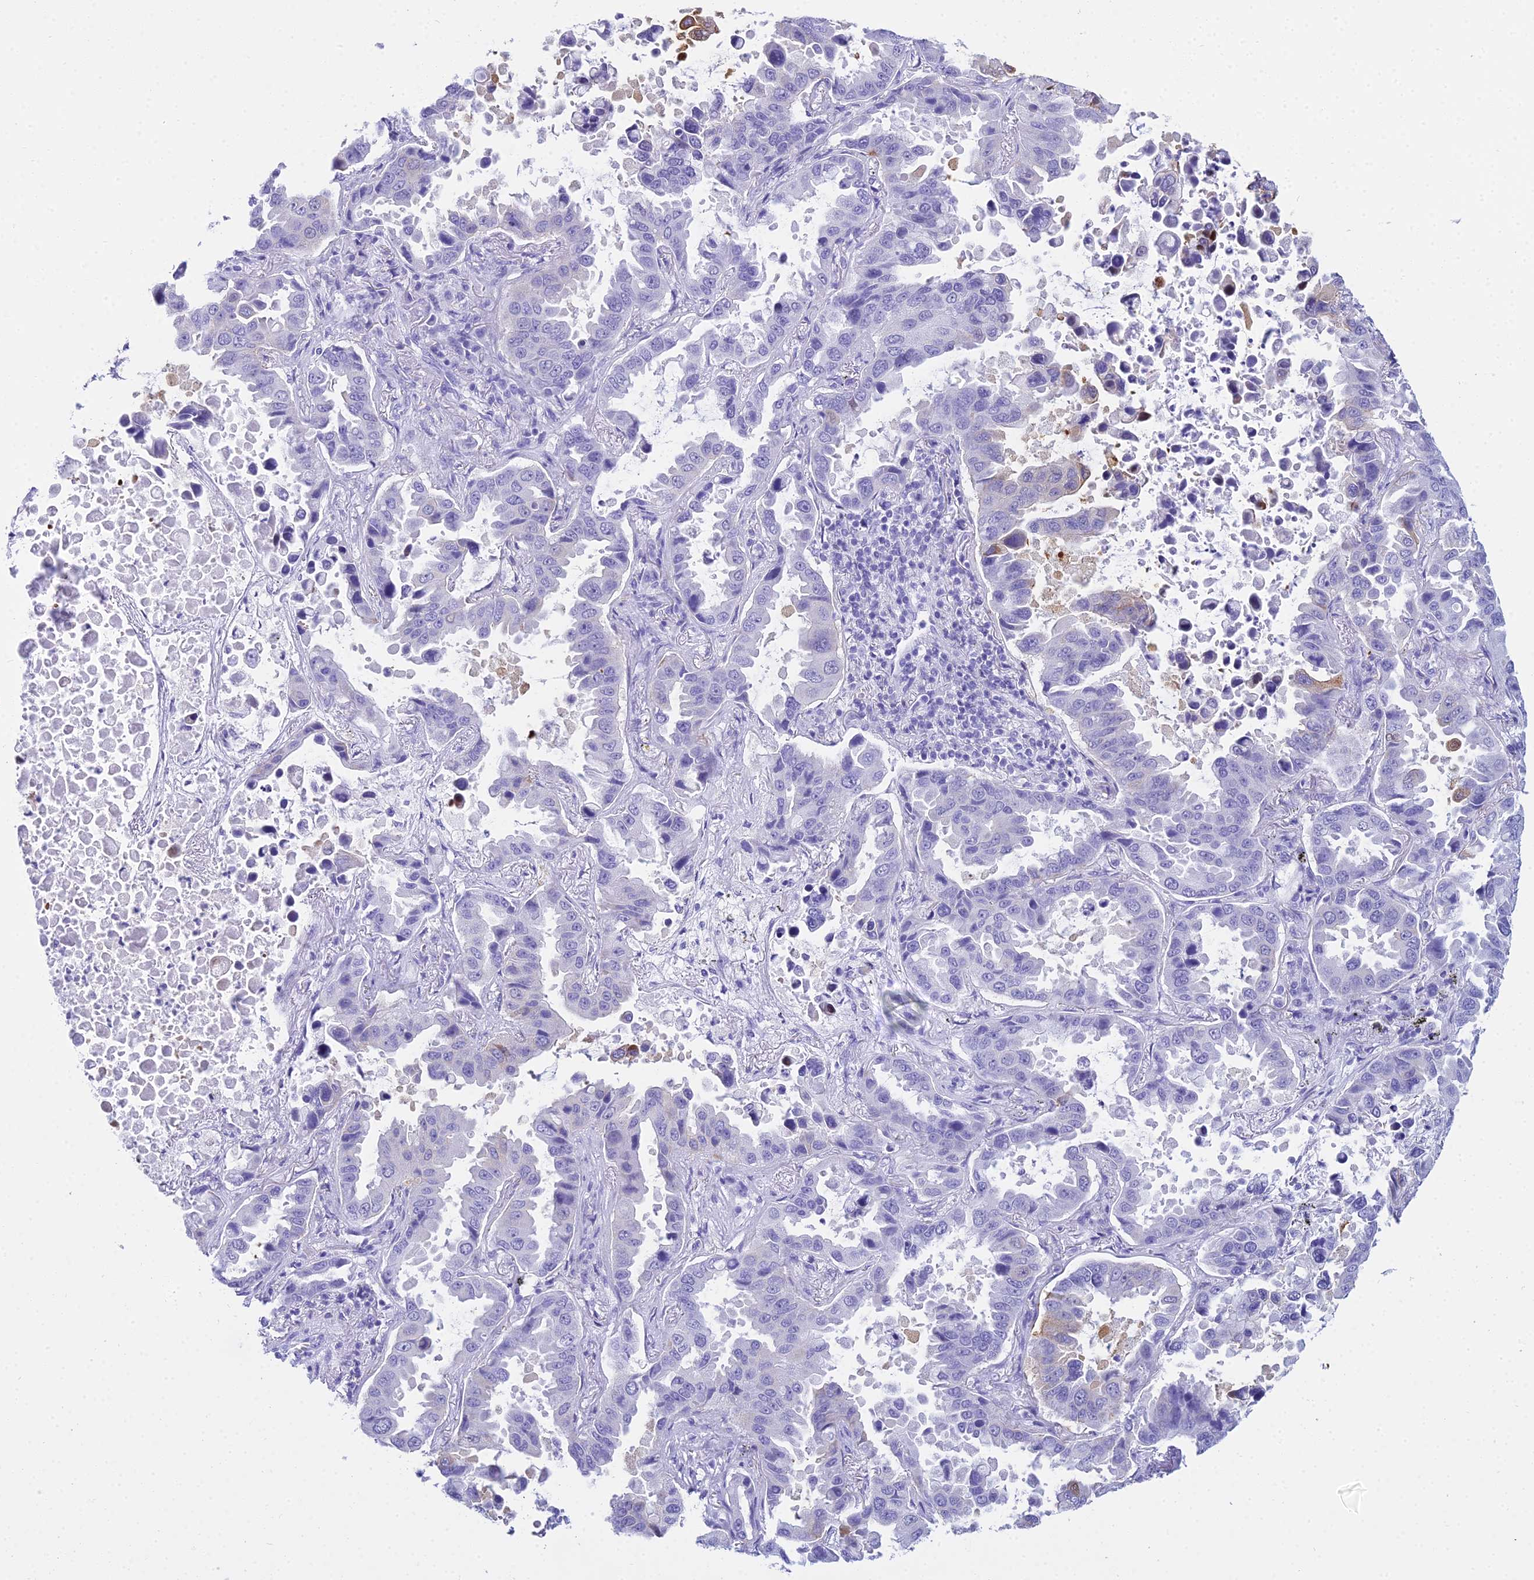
{"staining": {"intensity": "strong", "quantity": "<25%", "location": "cytoplasmic/membranous"}, "tissue": "lung cancer", "cell_type": "Tumor cells", "image_type": "cancer", "snomed": [{"axis": "morphology", "description": "Adenocarcinoma, NOS"}, {"axis": "topography", "description": "Lung"}], "caption": "Immunohistochemistry photomicrograph of neoplastic tissue: human lung cancer (adenocarcinoma) stained using IHC shows medium levels of strong protein expression localized specifically in the cytoplasmic/membranous of tumor cells, appearing as a cytoplasmic/membranous brown color.", "gene": "ZNF442", "patient": {"sex": "male", "age": 64}}